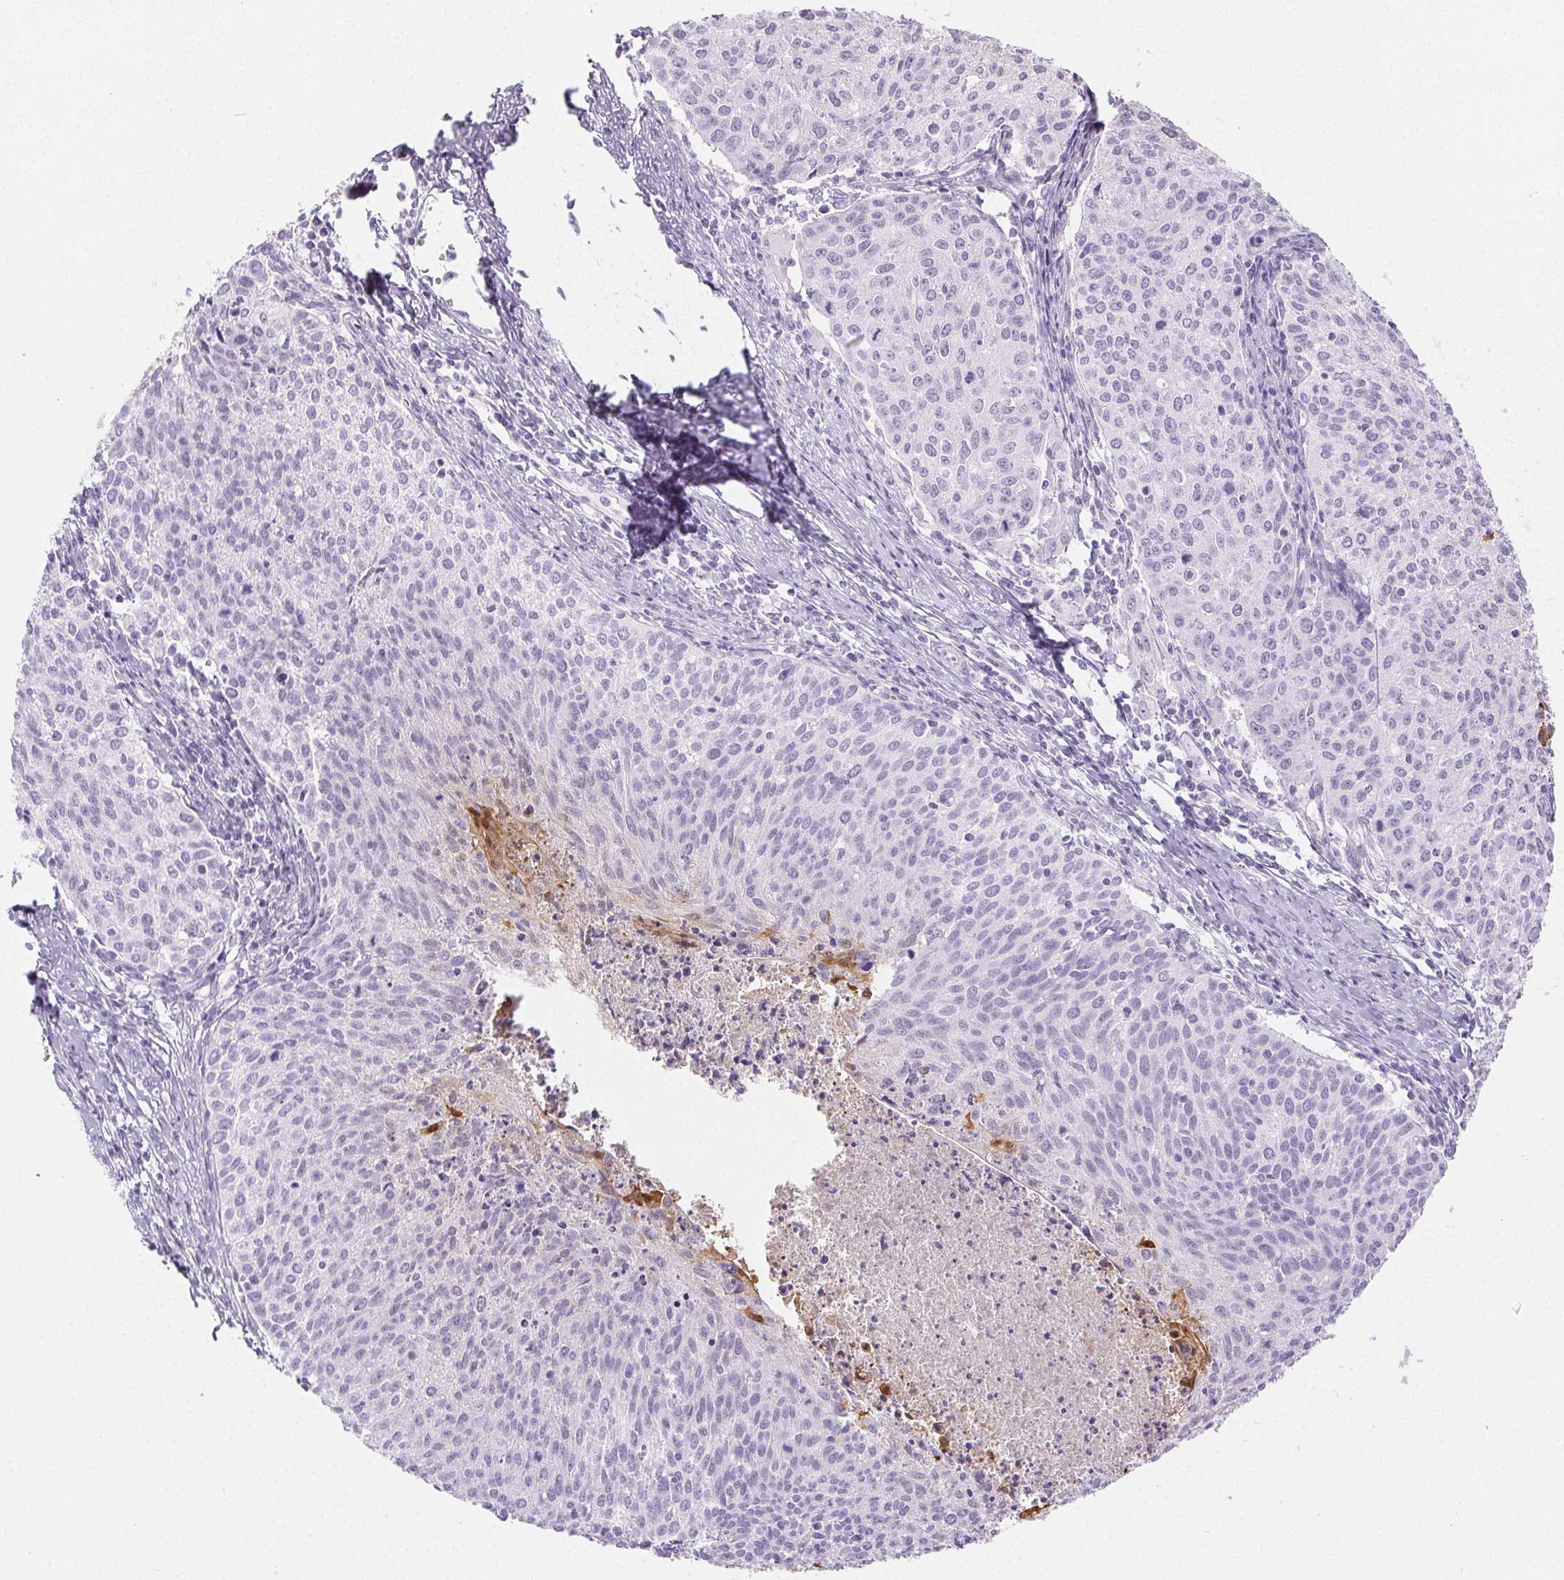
{"staining": {"intensity": "negative", "quantity": "none", "location": "none"}, "tissue": "cervical cancer", "cell_type": "Tumor cells", "image_type": "cancer", "snomed": [{"axis": "morphology", "description": "Squamous cell carcinoma, NOS"}, {"axis": "topography", "description": "Cervix"}], "caption": "Tumor cells show no significant expression in cervical squamous cell carcinoma.", "gene": "SPRR3", "patient": {"sex": "female", "age": 38}}